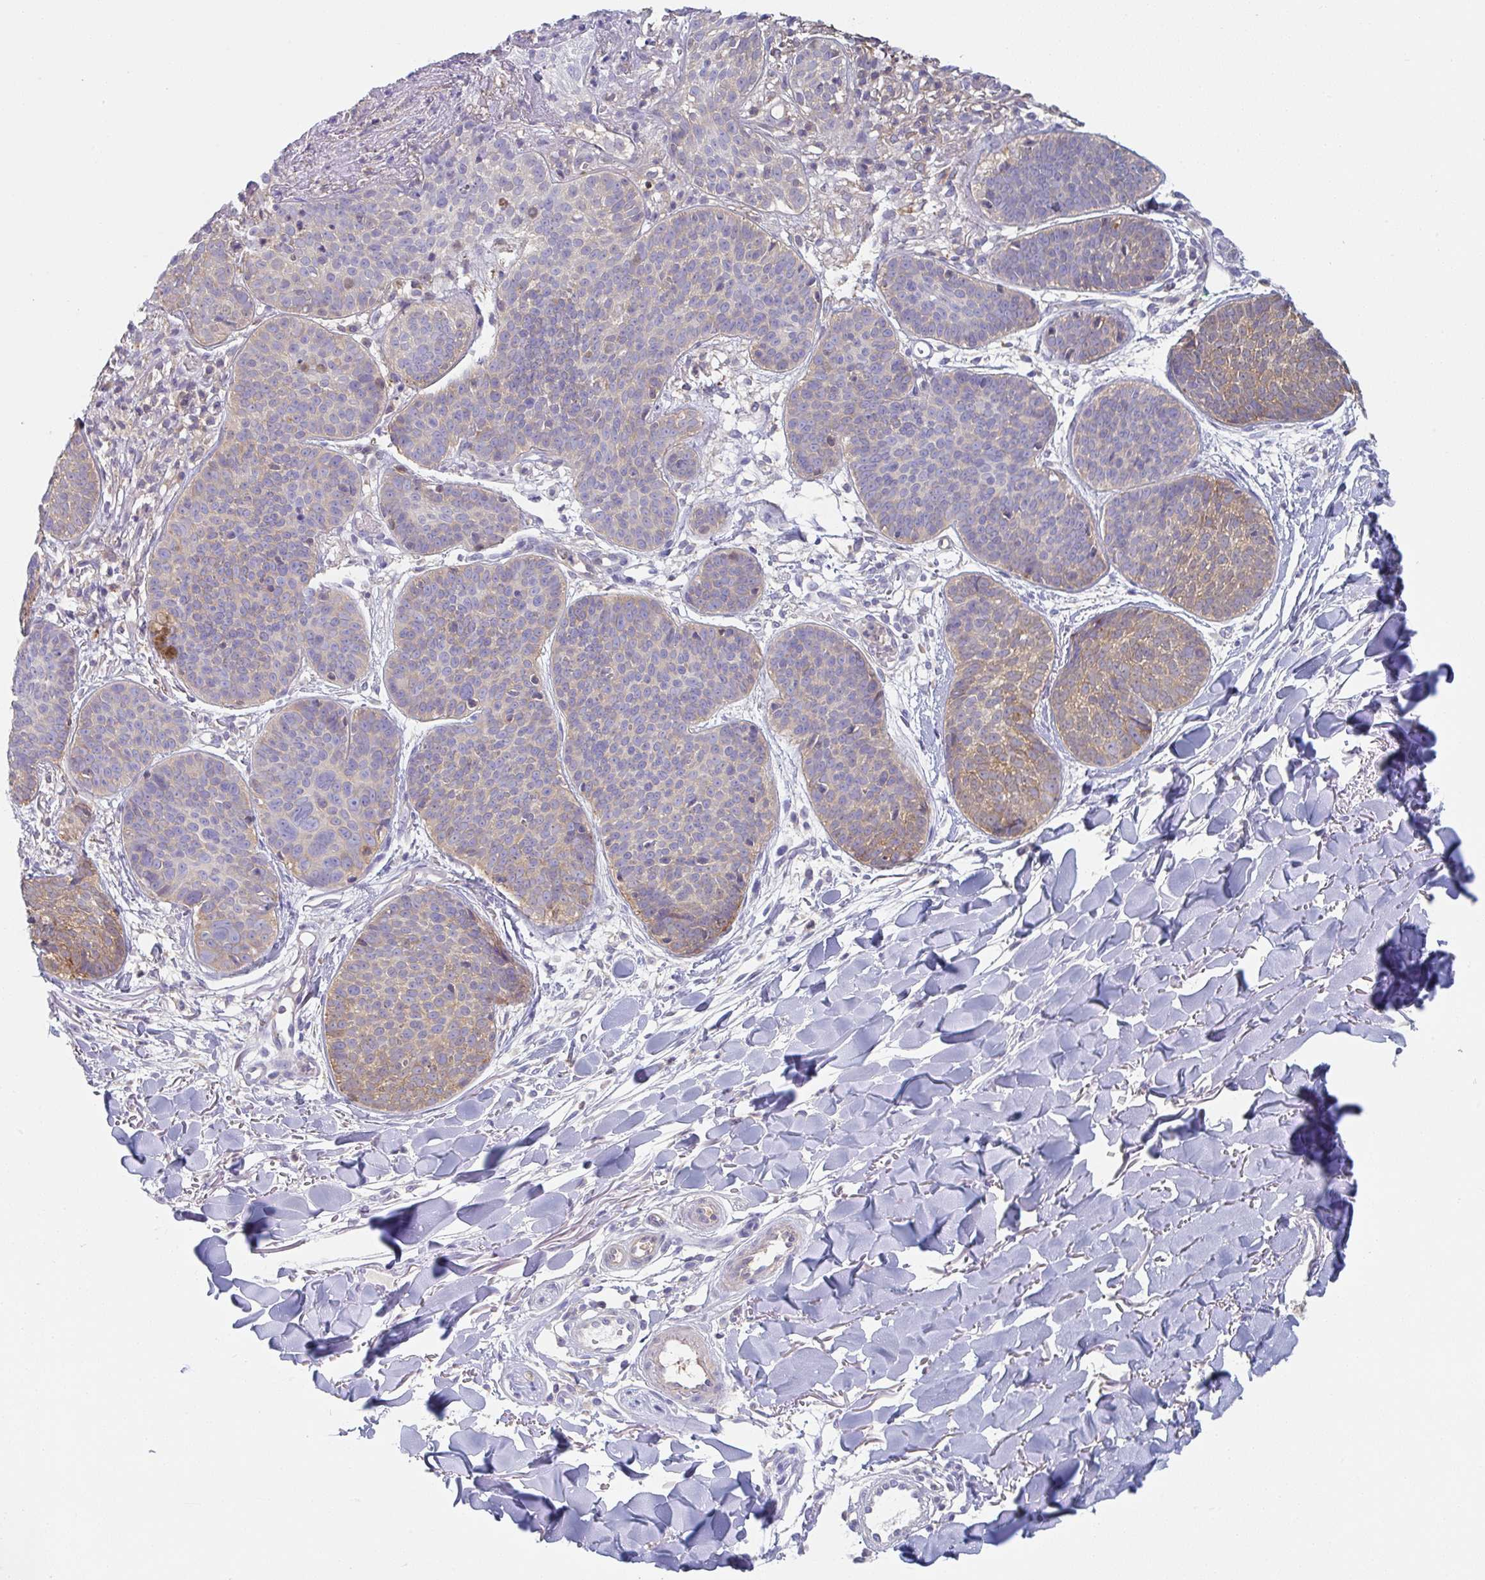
{"staining": {"intensity": "moderate", "quantity": "25%-75%", "location": "cytoplasmic/membranous"}, "tissue": "skin cancer", "cell_type": "Tumor cells", "image_type": "cancer", "snomed": [{"axis": "morphology", "description": "Basal cell carcinoma"}, {"axis": "topography", "description": "Skin"}, {"axis": "topography", "description": "Skin of neck"}, {"axis": "topography", "description": "Skin of shoulder"}, {"axis": "topography", "description": "Skin of back"}], "caption": "Immunohistochemistry image of skin cancer (basal cell carcinoma) stained for a protein (brown), which demonstrates medium levels of moderate cytoplasmic/membranous staining in approximately 25%-75% of tumor cells.", "gene": "AMPD2", "patient": {"sex": "male", "age": 80}}